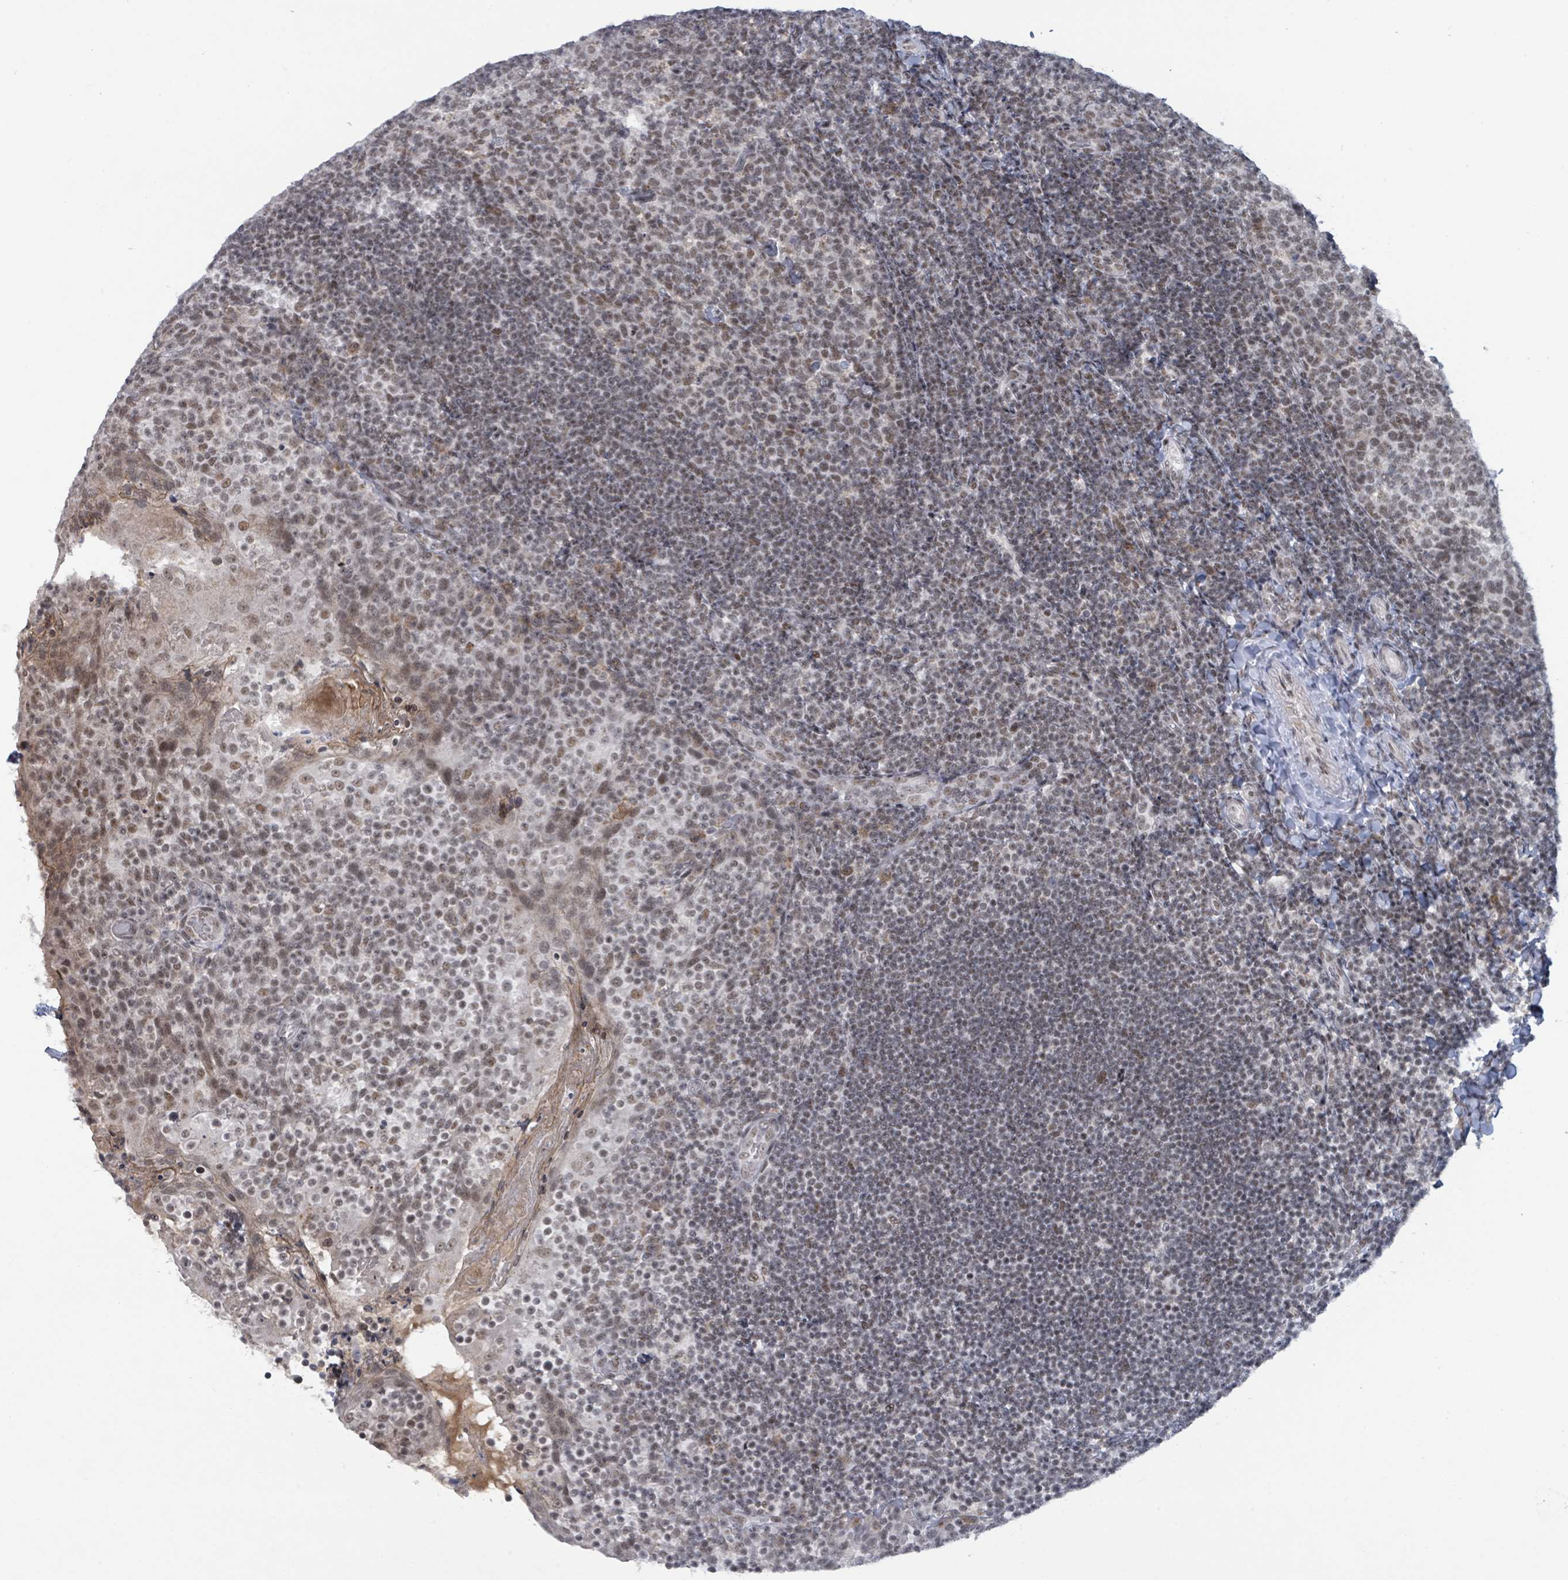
{"staining": {"intensity": "weak", "quantity": "<25%", "location": "nuclear"}, "tissue": "tonsil", "cell_type": "Germinal center cells", "image_type": "normal", "snomed": [{"axis": "morphology", "description": "Normal tissue, NOS"}, {"axis": "topography", "description": "Tonsil"}], "caption": "Tonsil was stained to show a protein in brown. There is no significant positivity in germinal center cells. (Stains: DAB immunohistochemistry with hematoxylin counter stain, Microscopy: brightfield microscopy at high magnification).", "gene": "BANP", "patient": {"sex": "female", "age": 10}}